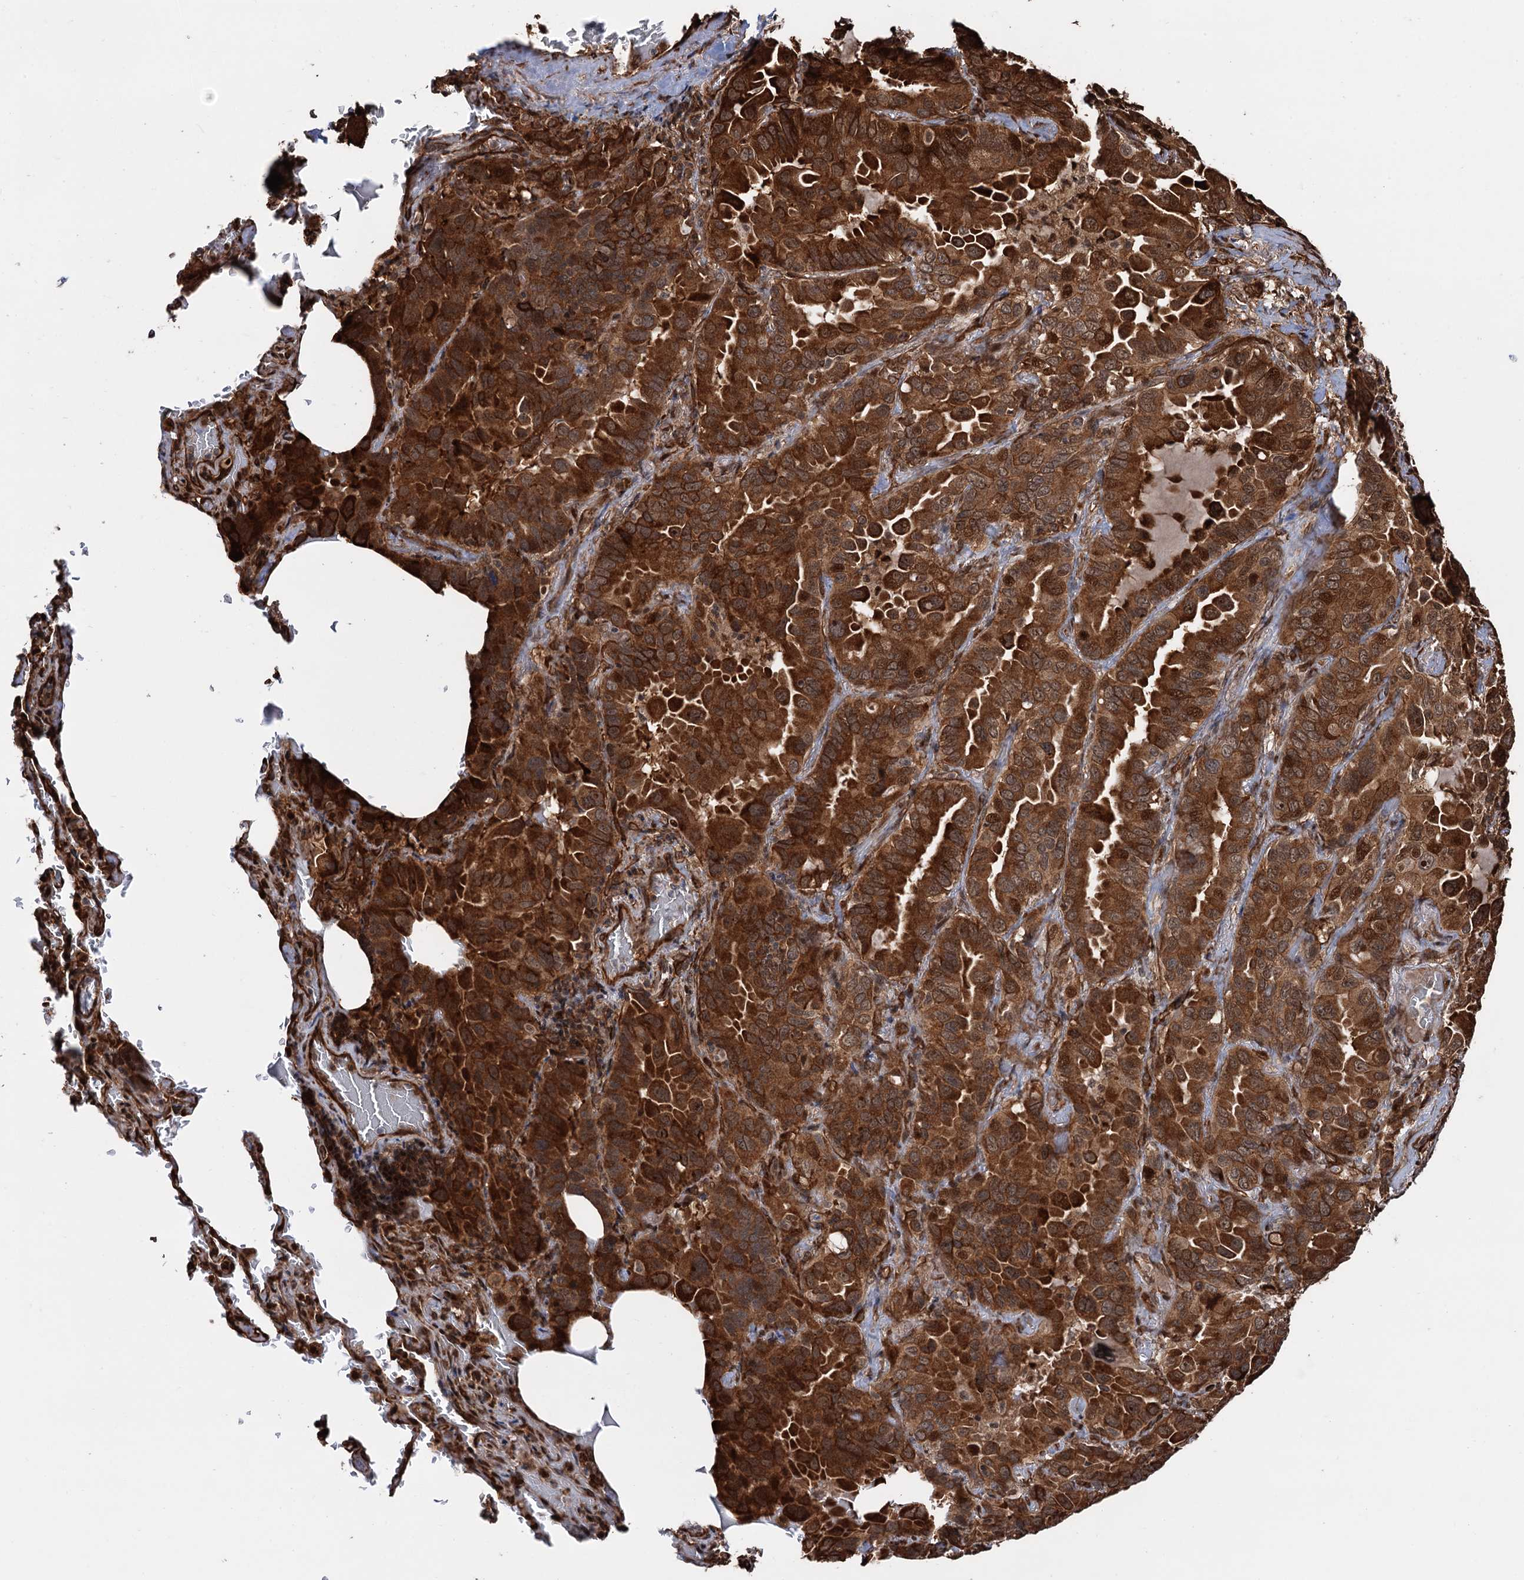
{"staining": {"intensity": "strong", "quantity": ">75%", "location": "cytoplasmic/membranous,nuclear"}, "tissue": "lung cancer", "cell_type": "Tumor cells", "image_type": "cancer", "snomed": [{"axis": "morphology", "description": "Adenocarcinoma, NOS"}, {"axis": "topography", "description": "Lung"}], "caption": "A brown stain highlights strong cytoplasmic/membranous and nuclear positivity of a protein in adenocarcinoma (lung) tumor cells.", "gene": "SNRNP25", "patient": {"sex": "male", "age": 64}}